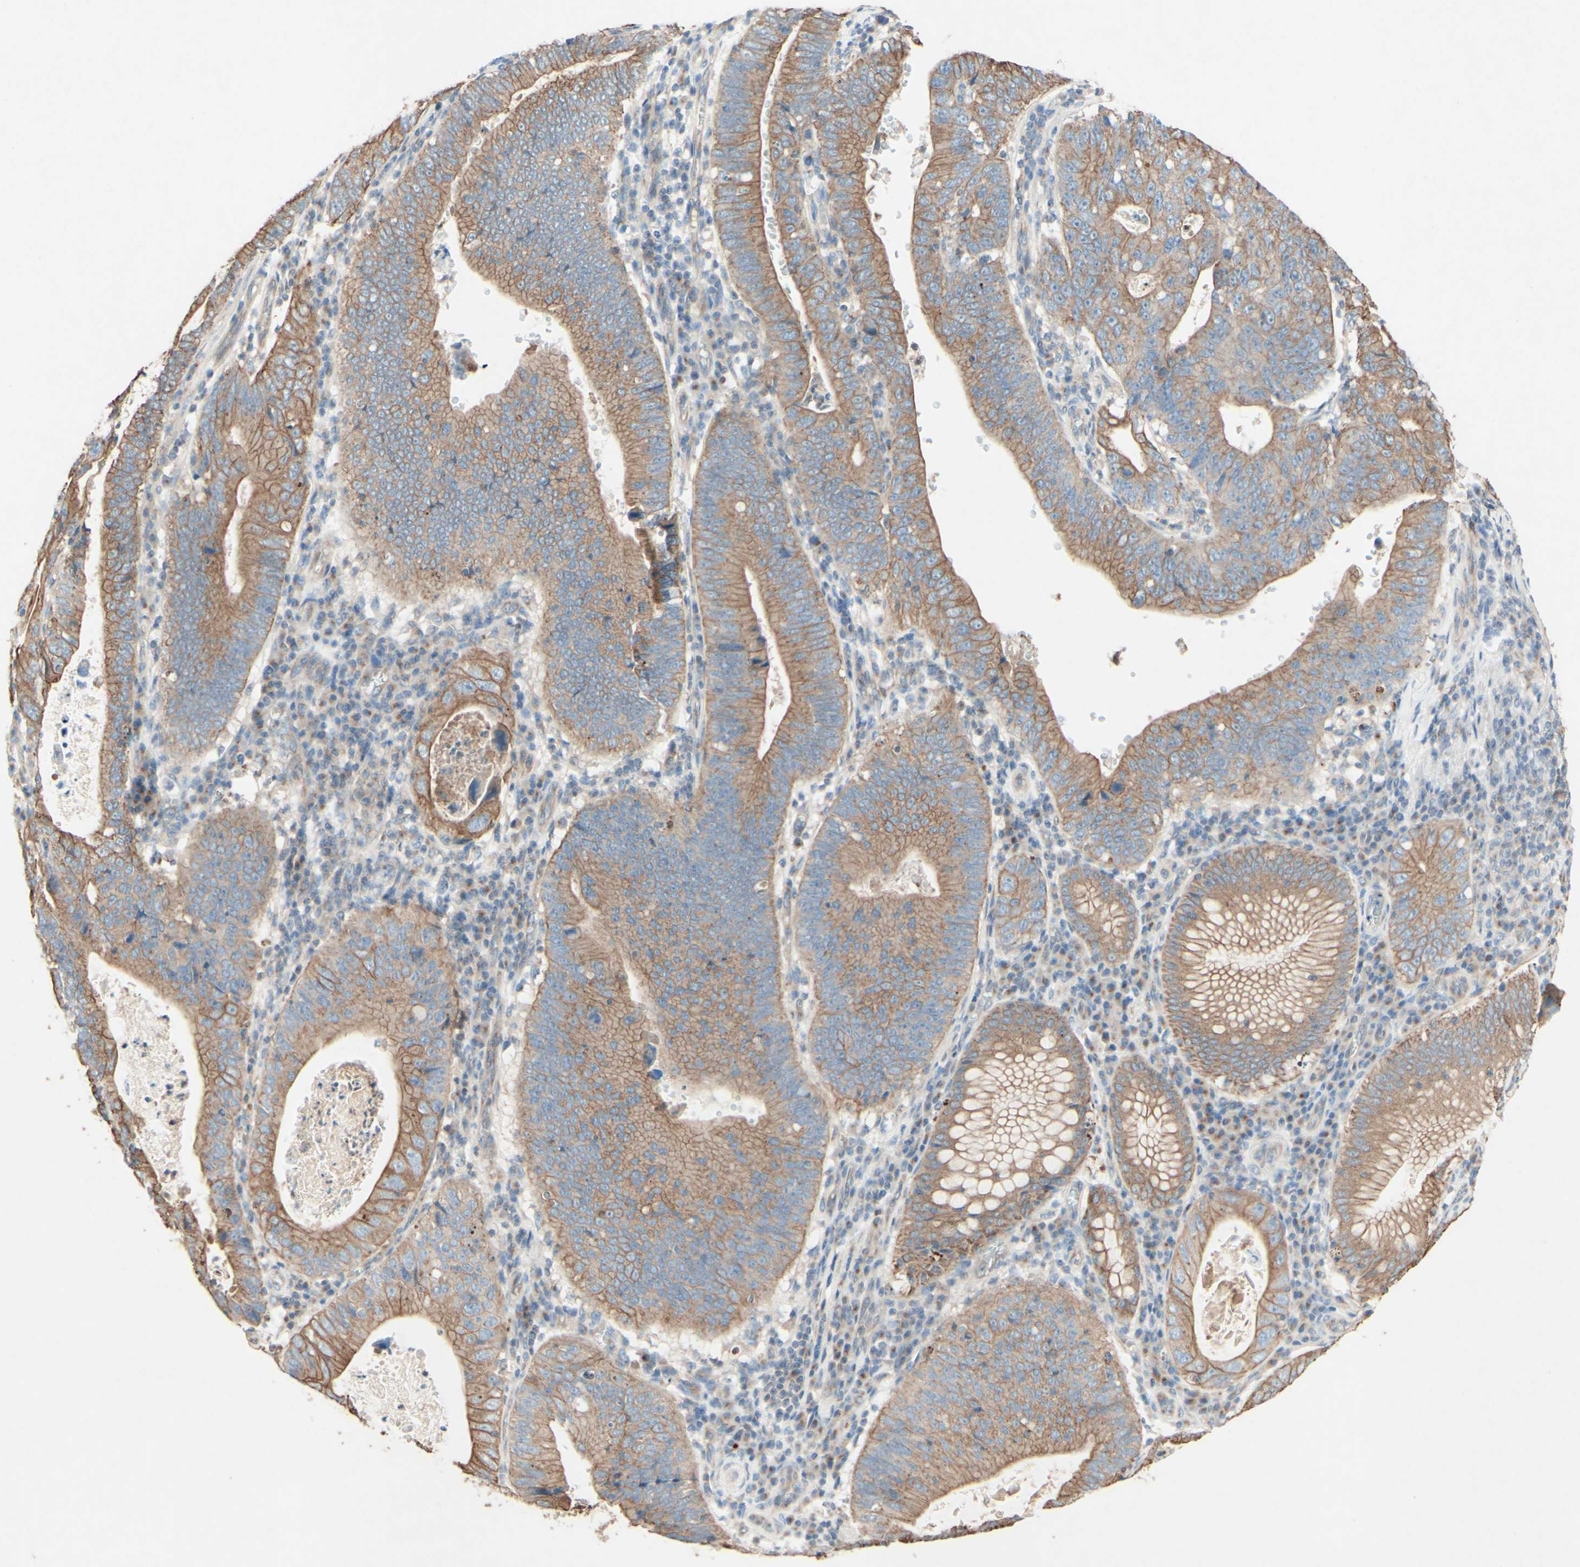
{"staining": {"intensity": "moderate", "quantity": ">75%", "location": "cytoplasmic/membranous"}, "tissue": "stomach cancer", "cell_type": "Tumor cells", "image_type": "cancer", "snomed": [{"axis": "morphology", "description": "Adenocarcinoma, NOS"}, {"axis": "topography", "description": "Stomach"}], "caption": "High-magnification brightfield microscopy of stomach cancer (adenocarcinoma) stained with DAB (brown) and counterstained with hematoxylin (blue). tumor cells exhibit moderate cytoplasmic/membranous staining is seen in approximately>75% of cells.", "gene": "MTM1", "patient": {"sex": "male", "age": 59}}